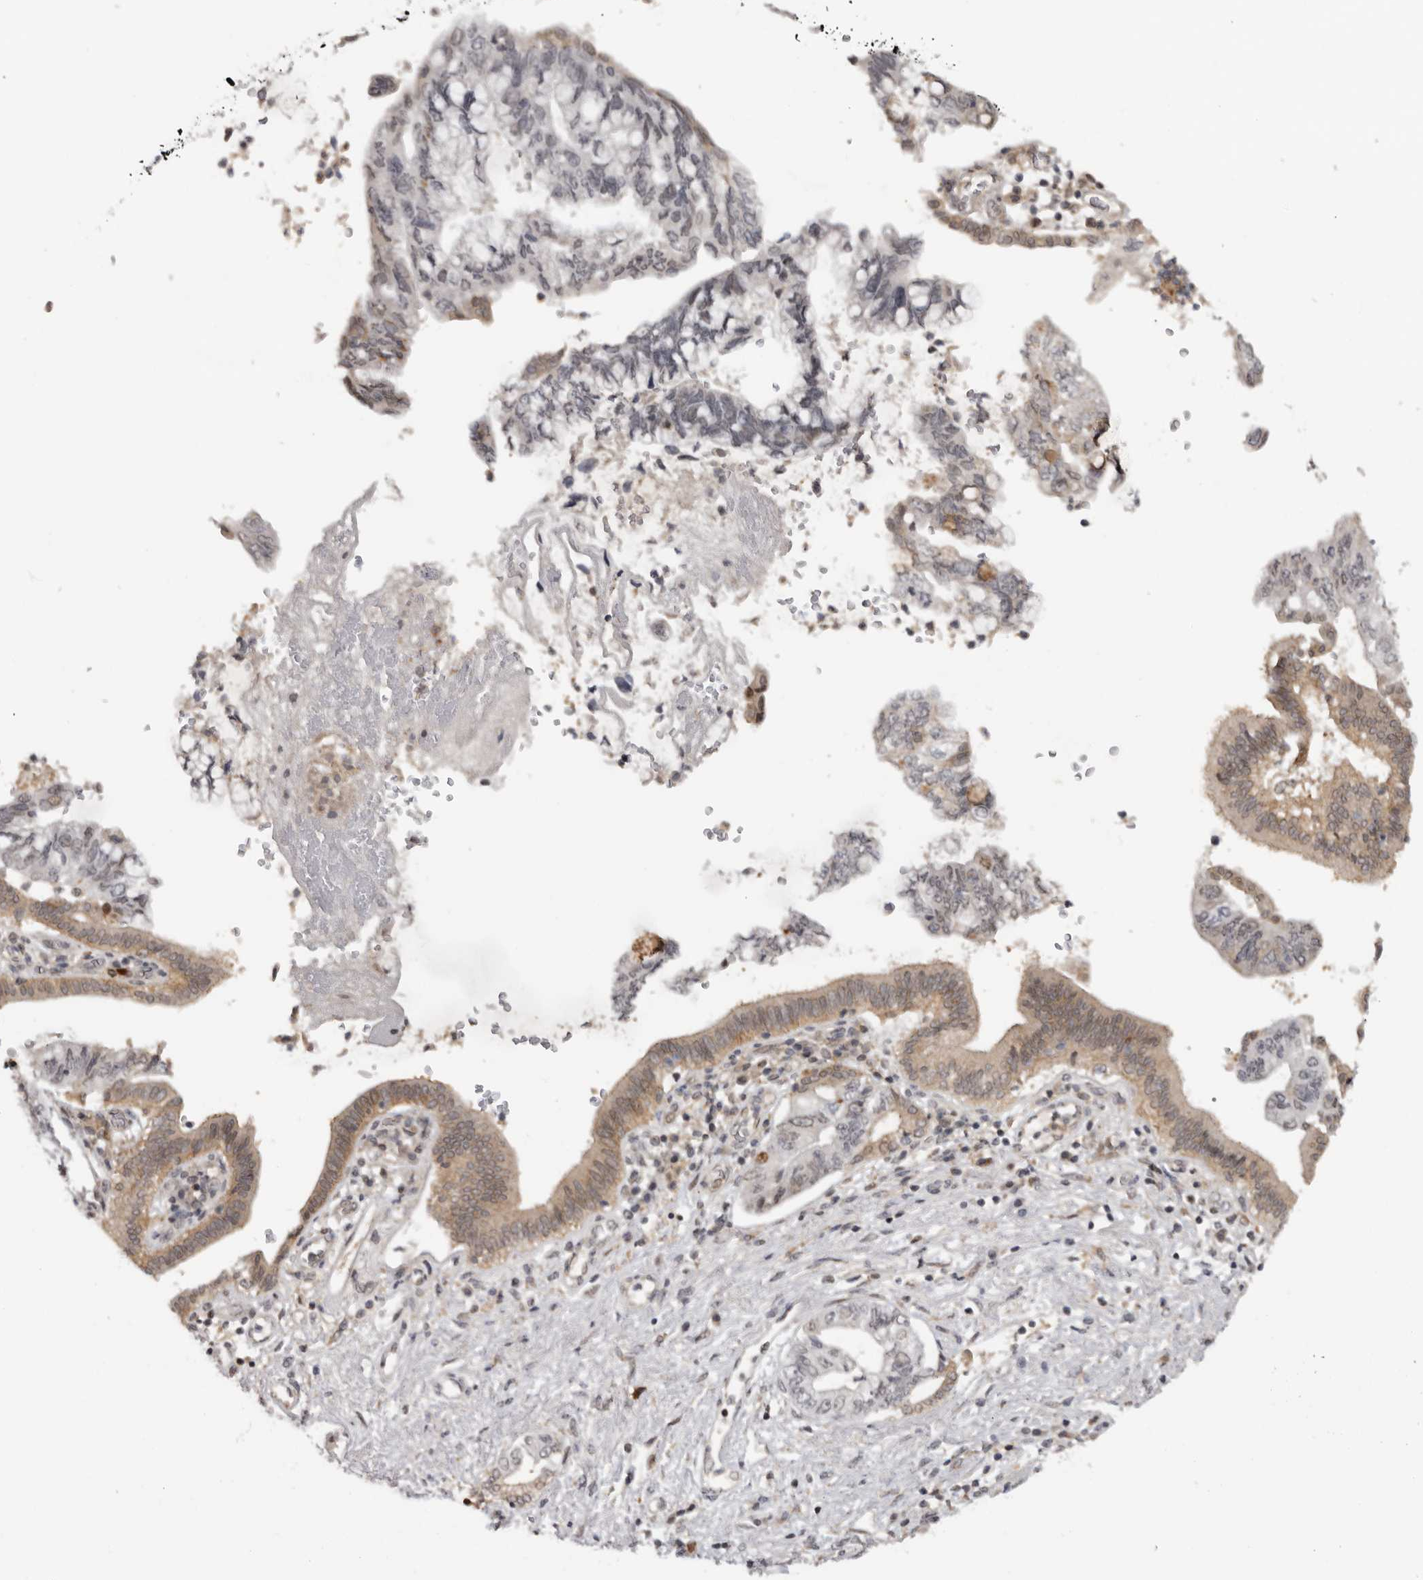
{"staining": {"intensity": "weak", "quantity": "<25%", "location": "cytoplasmic/membranous"}, "tissue": "pancreatic cancer", "cell_type": "Tumor cells", "image_type": "cancer", "snomed": [{"axis": "morphology", "description": "Adenocarcinoma, NOS"}, {"axis": "topography", "description": "Pancreas"}], "caption": "The histopathology image reveals no staining of tumor cells in pancreatic cancer.", "gene": "KIF2B", "patient": {"sex": "female", "age": 73}}